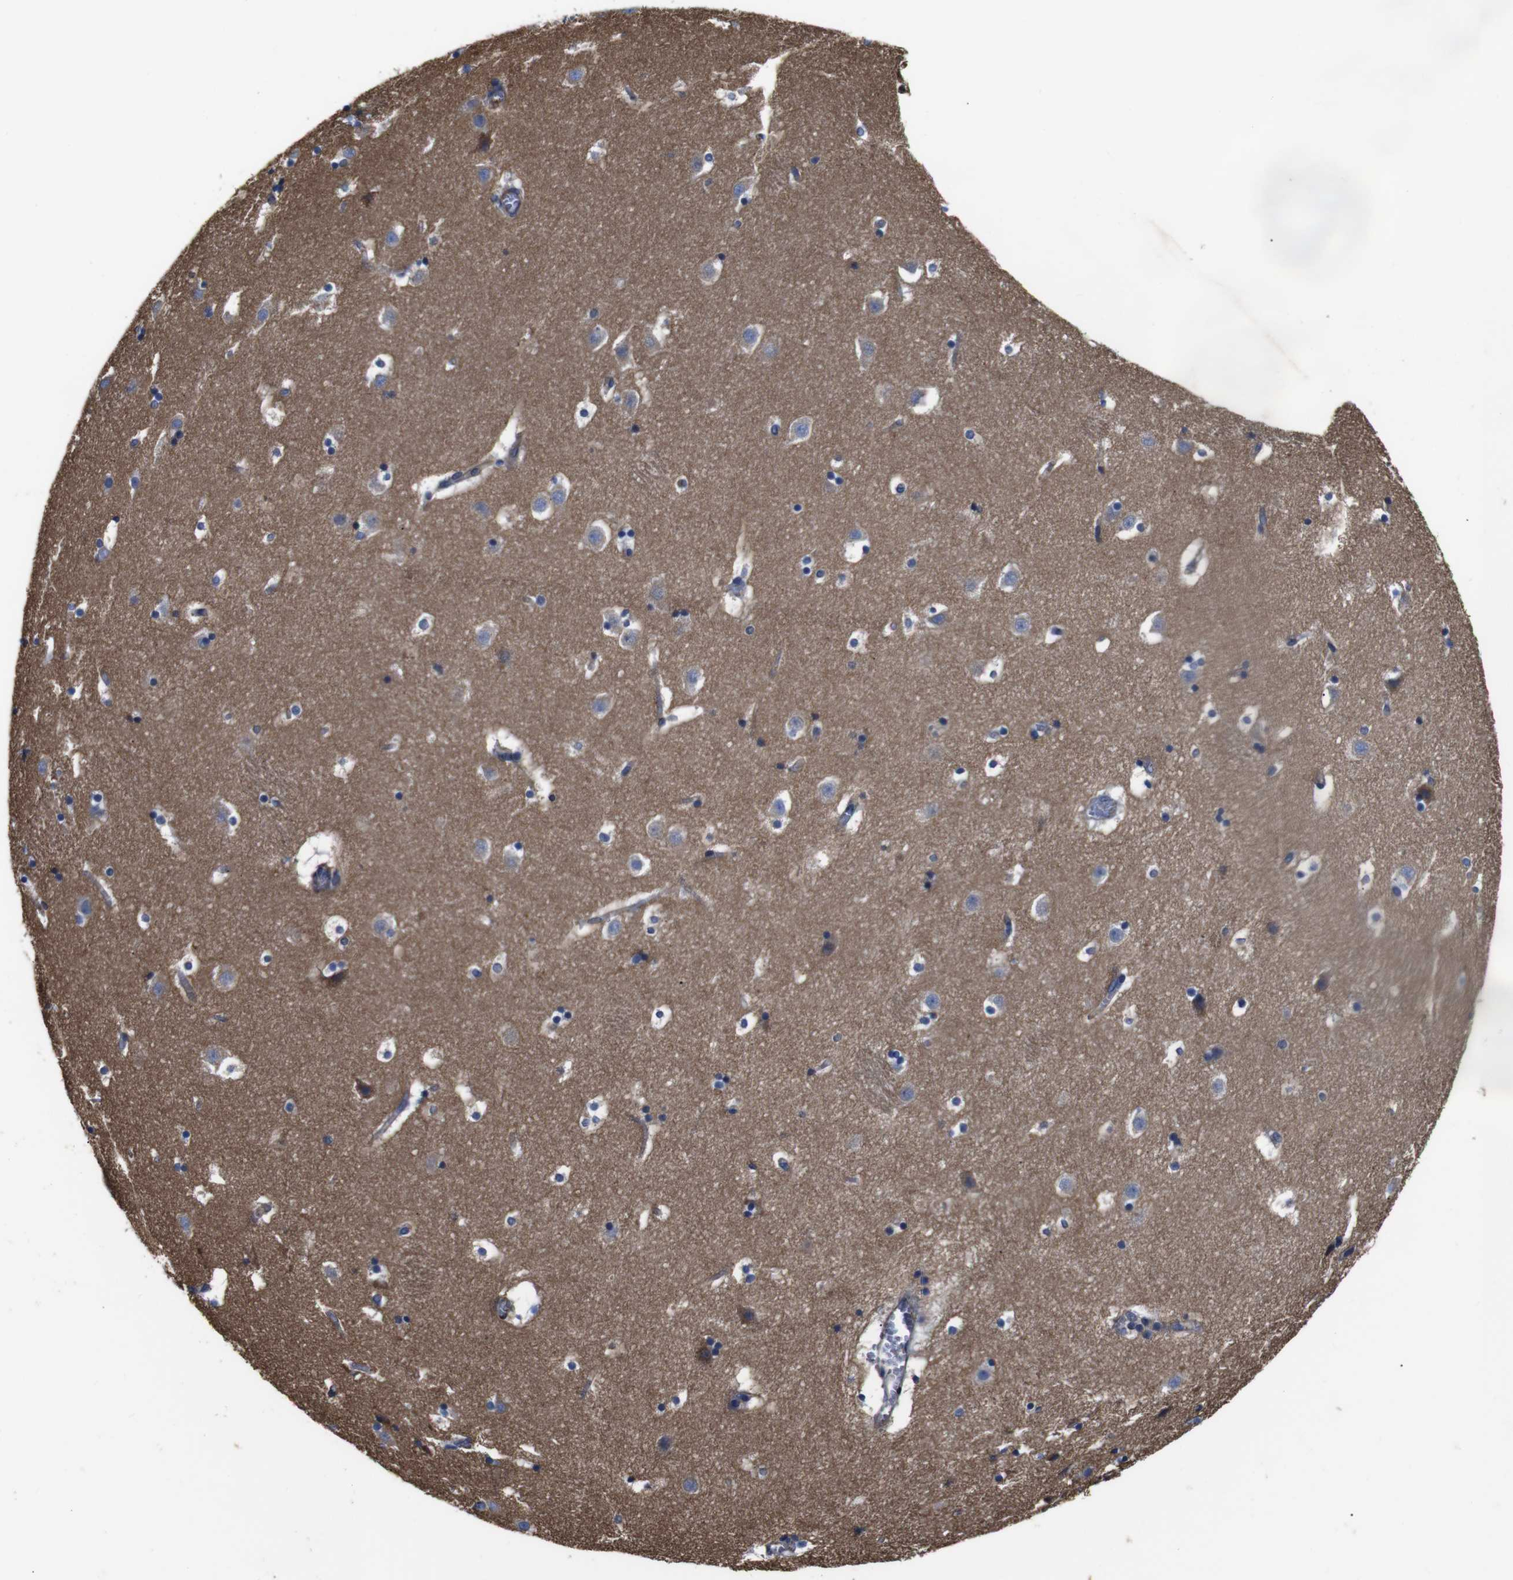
{"staining": {"intensity": "negative", "quantity": "none", "location": "none"}, "tissue": "caudate", "cell_type": "Glial cells", "image_type": "normal", "snomed": [{"axis": "morphology", "description": "Normal tissue, NOS"}, {"axis": "topography", "description": "Lateral ventricle wall"}], "caption": "Image shows no protein positivity in glial cells of unremarkable caudate. (Immunohistochemistry, brightfield microscopy, high magnification).", "gene": "PI4KA", "patient": {"sex": "male", "age": 45}}